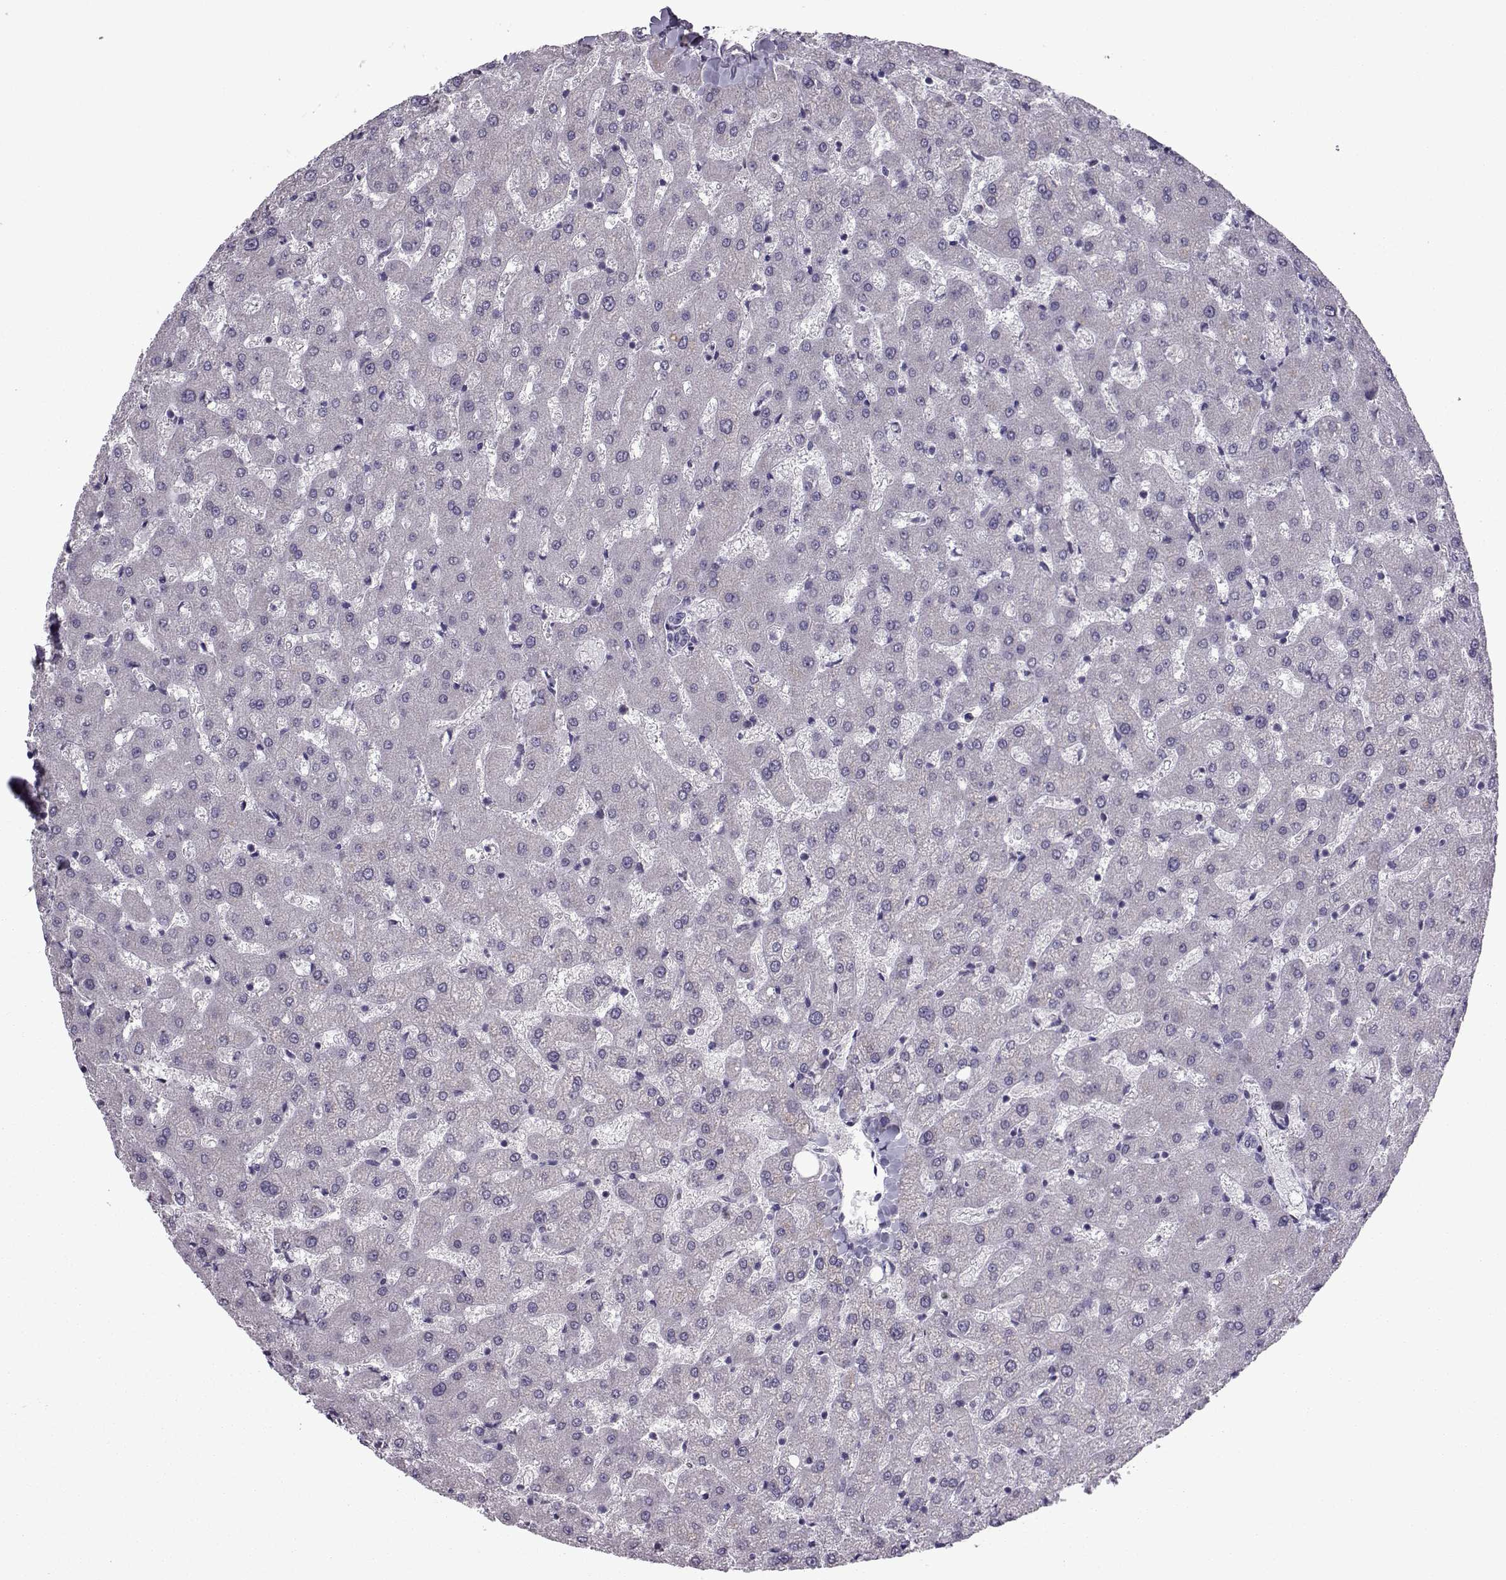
{"staining": {"intensity": "negative", "quantity": "none", "location": "none"}, "tissue": "liver", "cell_type": "Cholangiocytes", "image_type": "normal", "snomed": [{"axis": "morphology", "description": "Normal tissue, NOS"}, {"axis": "topography", "description": "Liver"}], "caption": "Cholangiocytes show no significant positivity in unremarkable liver.", "gene": "ASRGL1", "patient": {"sex": "female", "age": 50}}